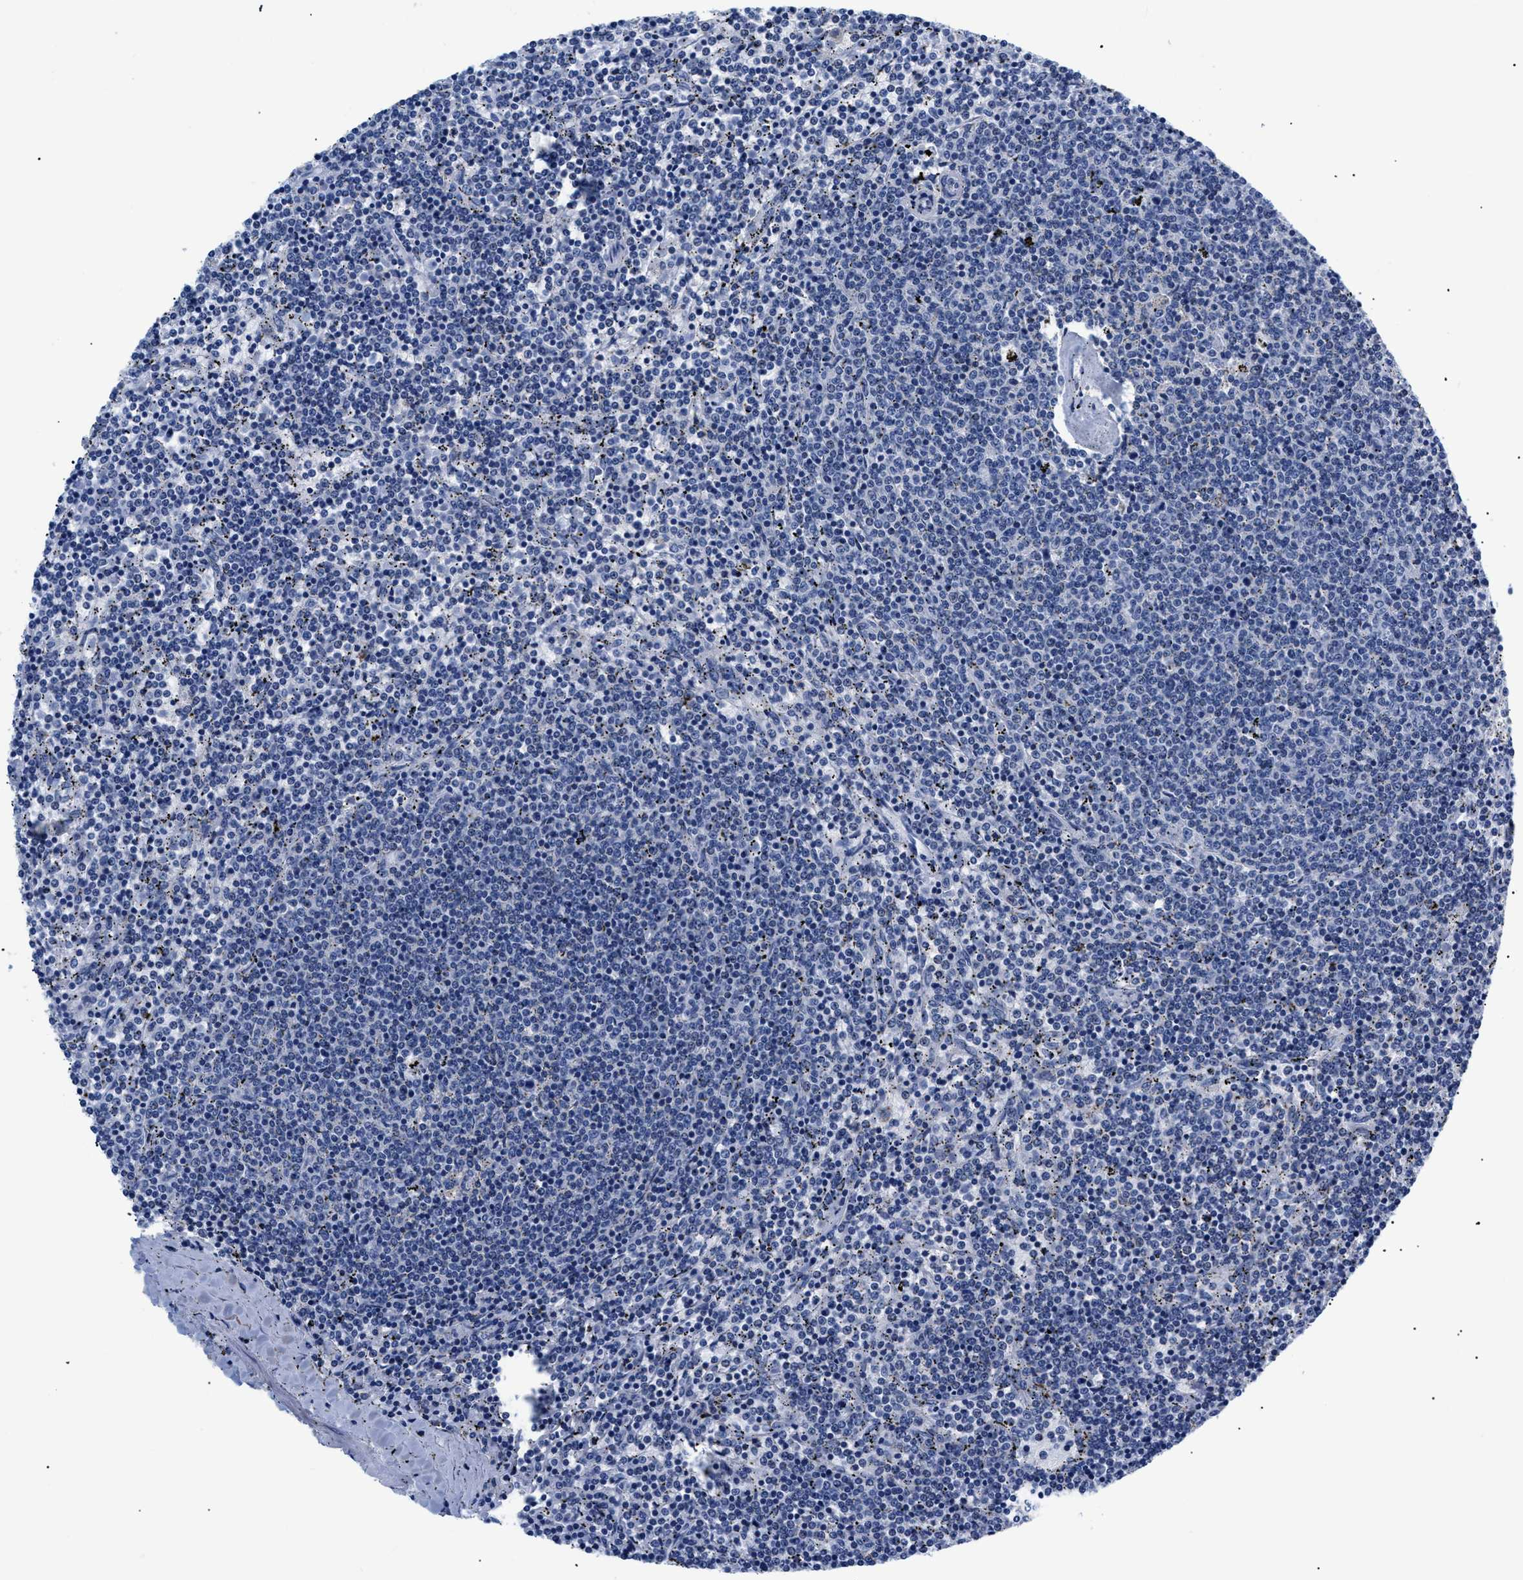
{"staining": {"intensity": "negative", "quantity": "none", "location": "none"}, "tissue": "lymphoma", "cell_type": "Tumor cells", "image_type": "cancer", "snomed": [{"axis": "morphology", "description": "Malignant lymphoma, non-Hodgkin's type, Low grade"}, {"axis": "topography", "description": "Spleen"}], "caption": "Lymphoma was stained to show a protein in brown. There is no significant positivity in tumor cells.", "gene": "GPR149", "patient": {"sex": "female", "age": 50}}